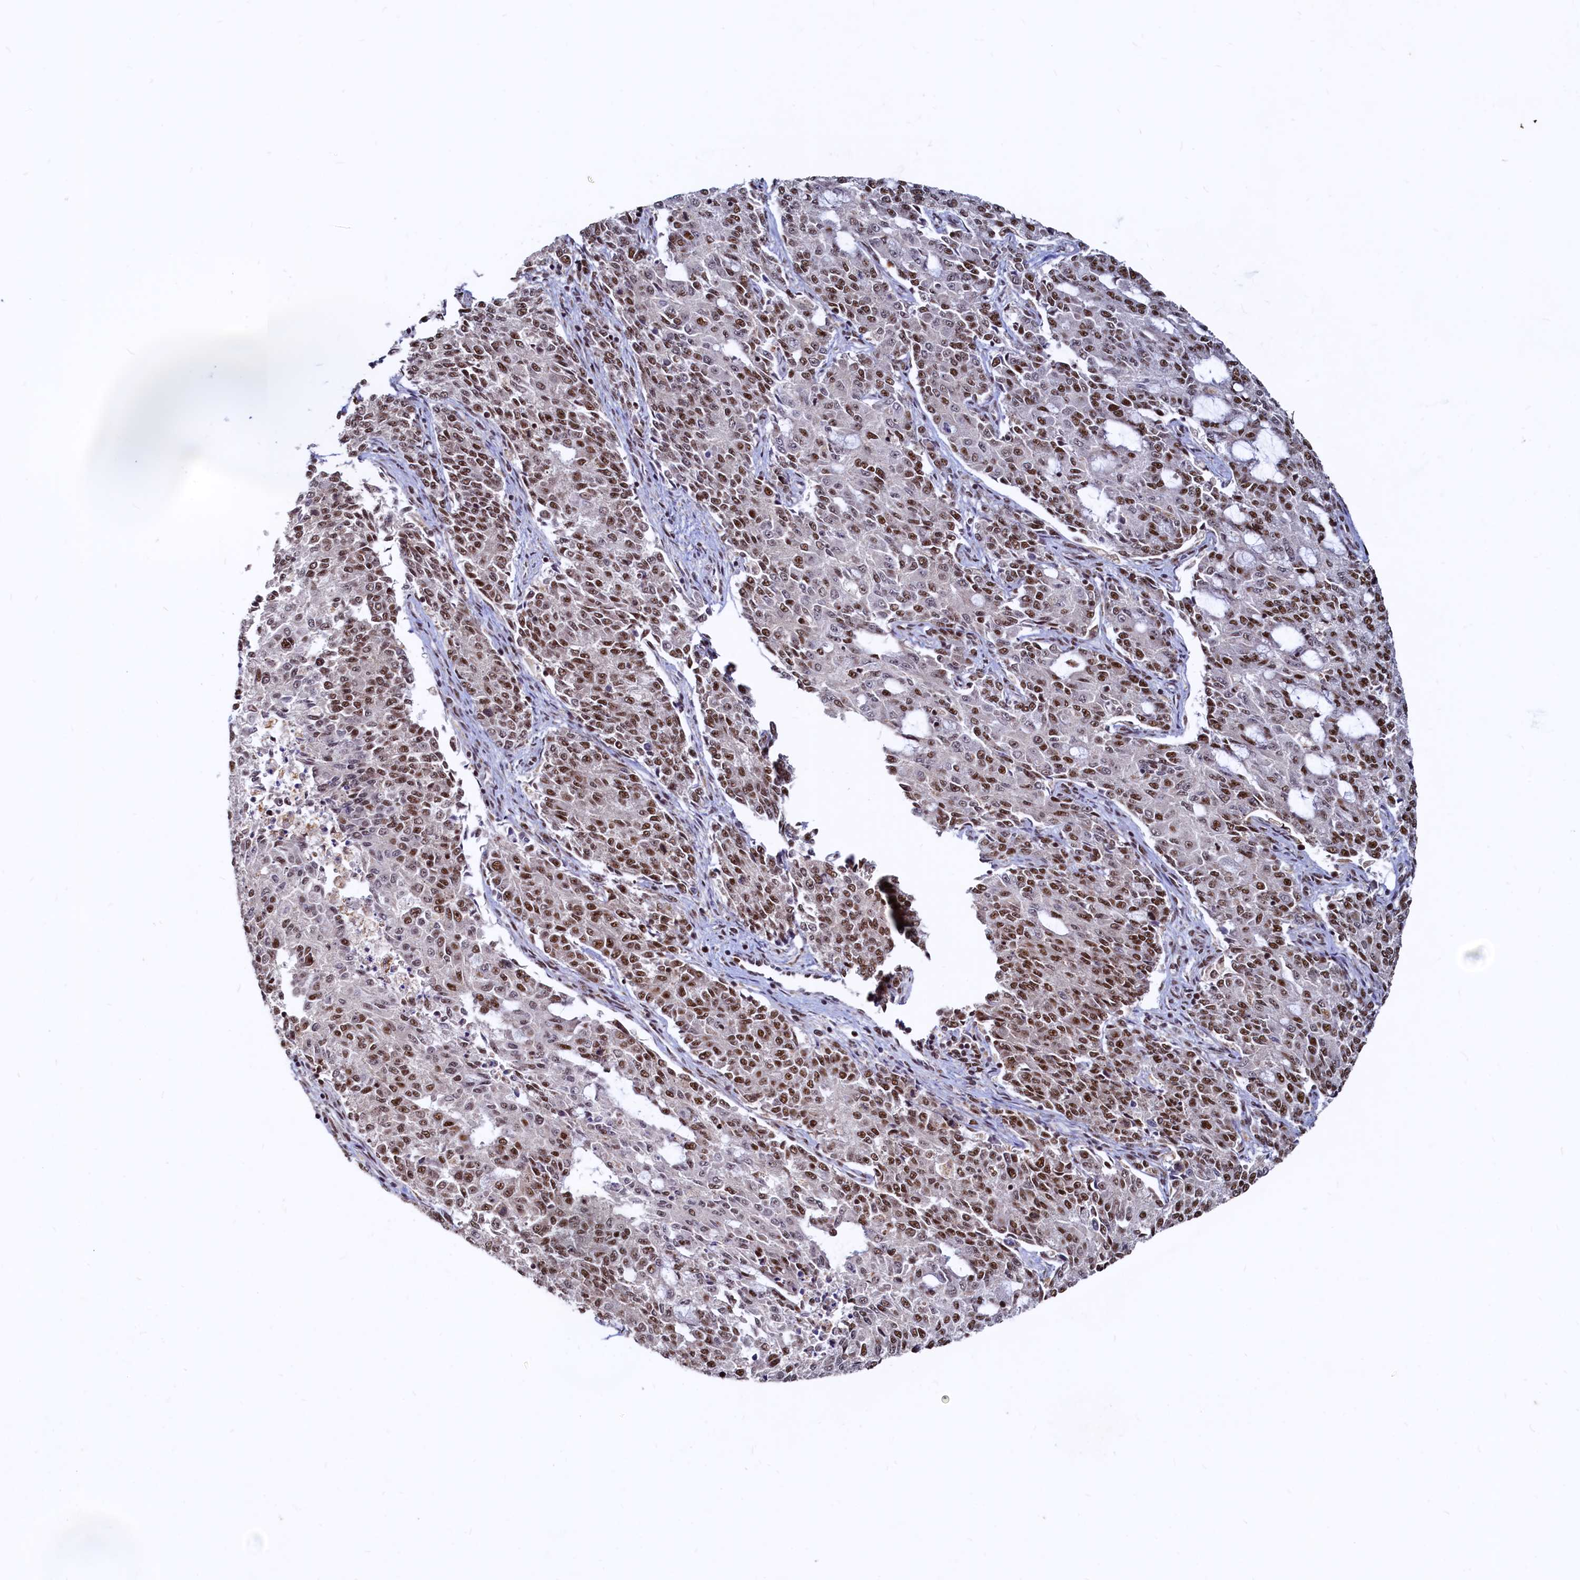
{"staining": {"intensity": "strong", "quantity": "25%-75%", "location": "nuclear"}, "tissue": "endometrial cancer", "cell_type": "Tumor cells", "image_type": "cancer", "snomed": [{"axis": "morphology", "description": "Adenocarcinoma, NOS"}, {"axis": "topography", "description": "Endometrium"}], "caption": "A high-resolution micrograph shows immunohistochemistry (IHC) staining of adenocarcinoma (endometrial), which displays strong nuclear staining in approximately 25%-75% of tumor cells.", "gene": "RSRC2", "patient": {"sex": "female", "age": 50}}